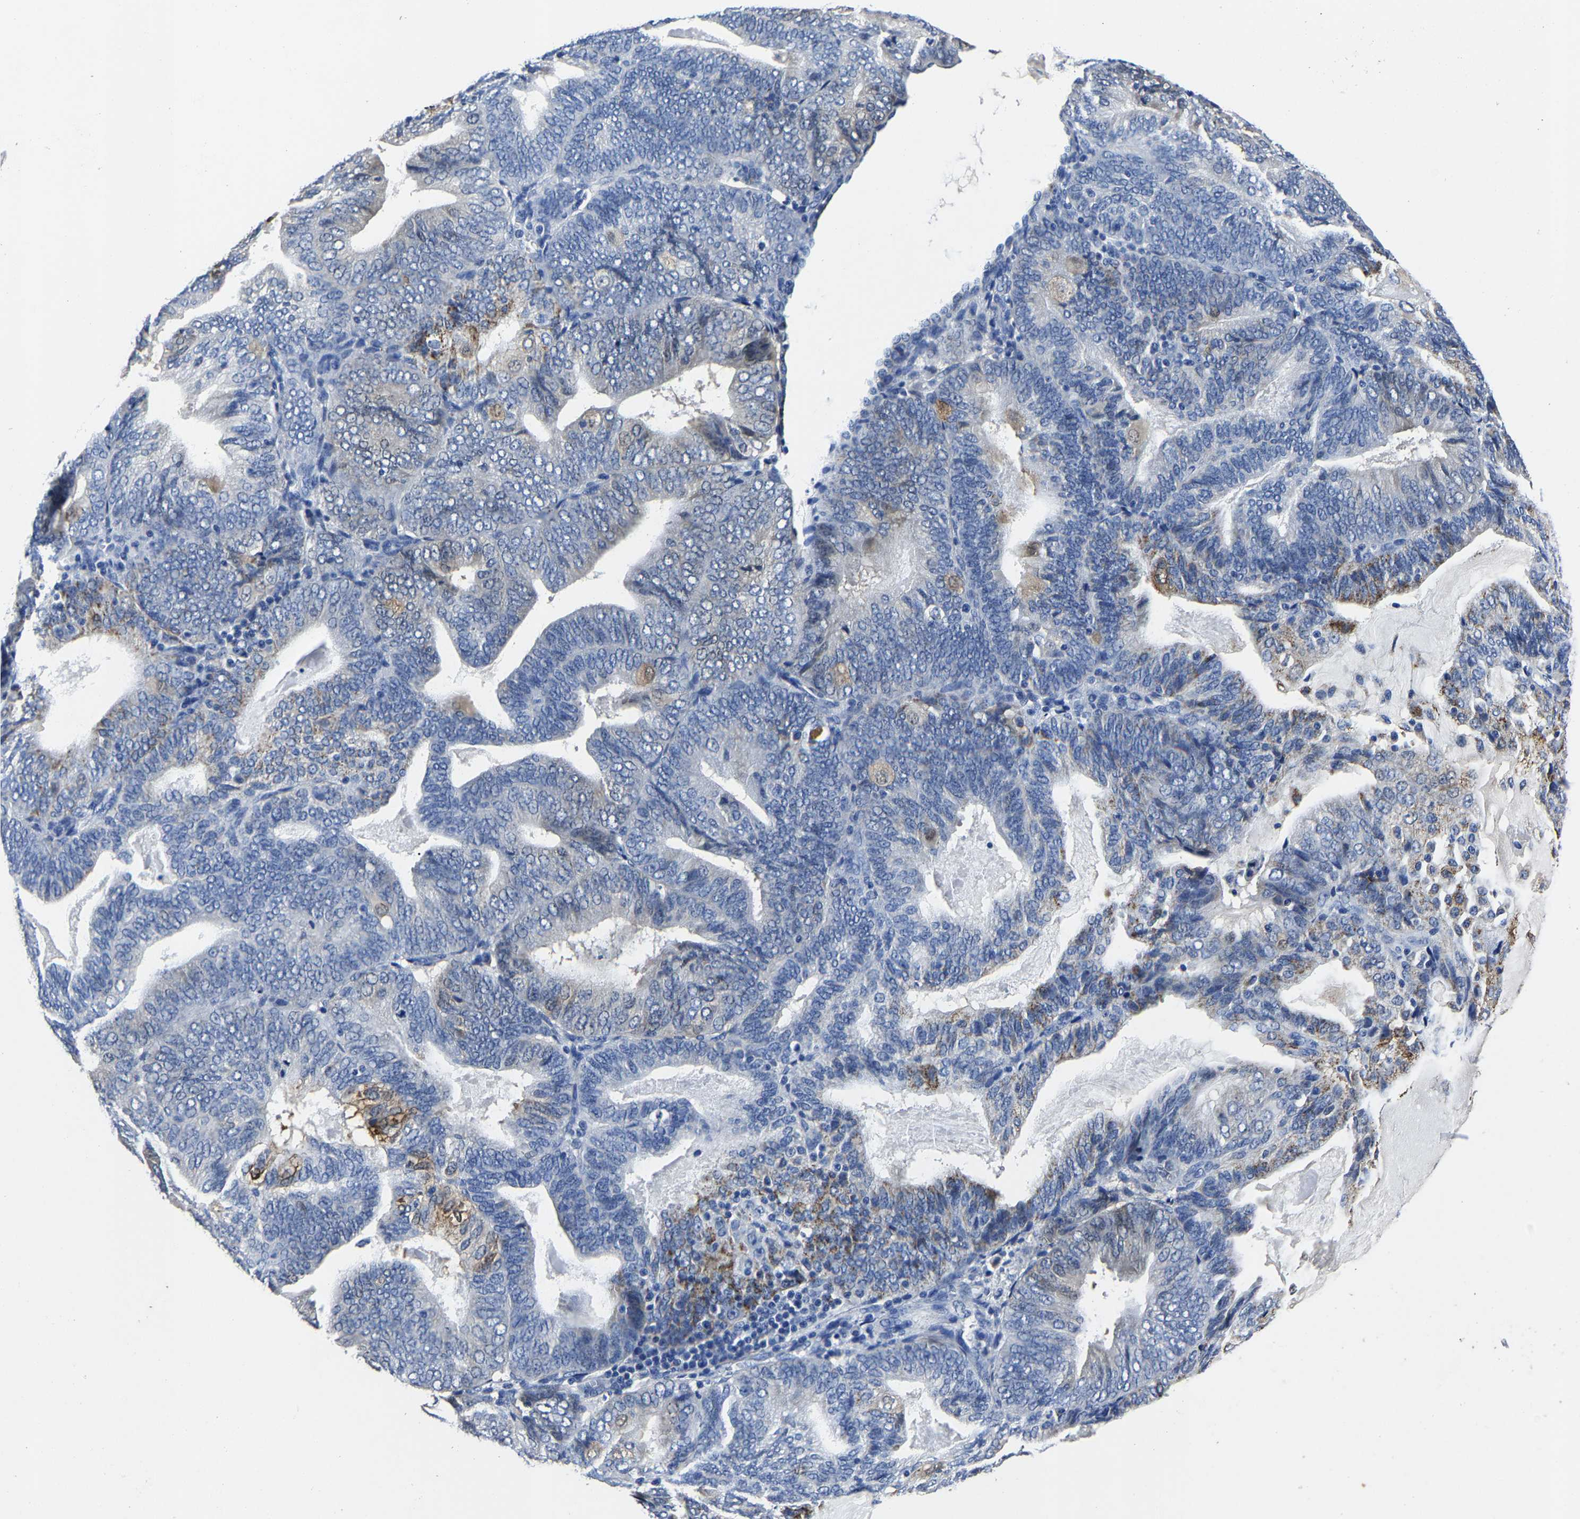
{"staining": {"intensity": "weak", "quantity": "<25%", "location": "cytoplasmic/membranous"}, "tissue": "endometrial cancer", "cell_type": "Tumor cells", "image_type": "cancer", "snomed": [{"axis": "morphology", "description": "Adenocarcinoma, NOS"}, {"axis": "topography", "description": "Endometrium"}], "caption": "DAB immunohistochemical staining of human endometrial cancer shows no significant expression in tumor cells.", "gene": "PSPH", "patient": {"sex": "female", "age": 81}}